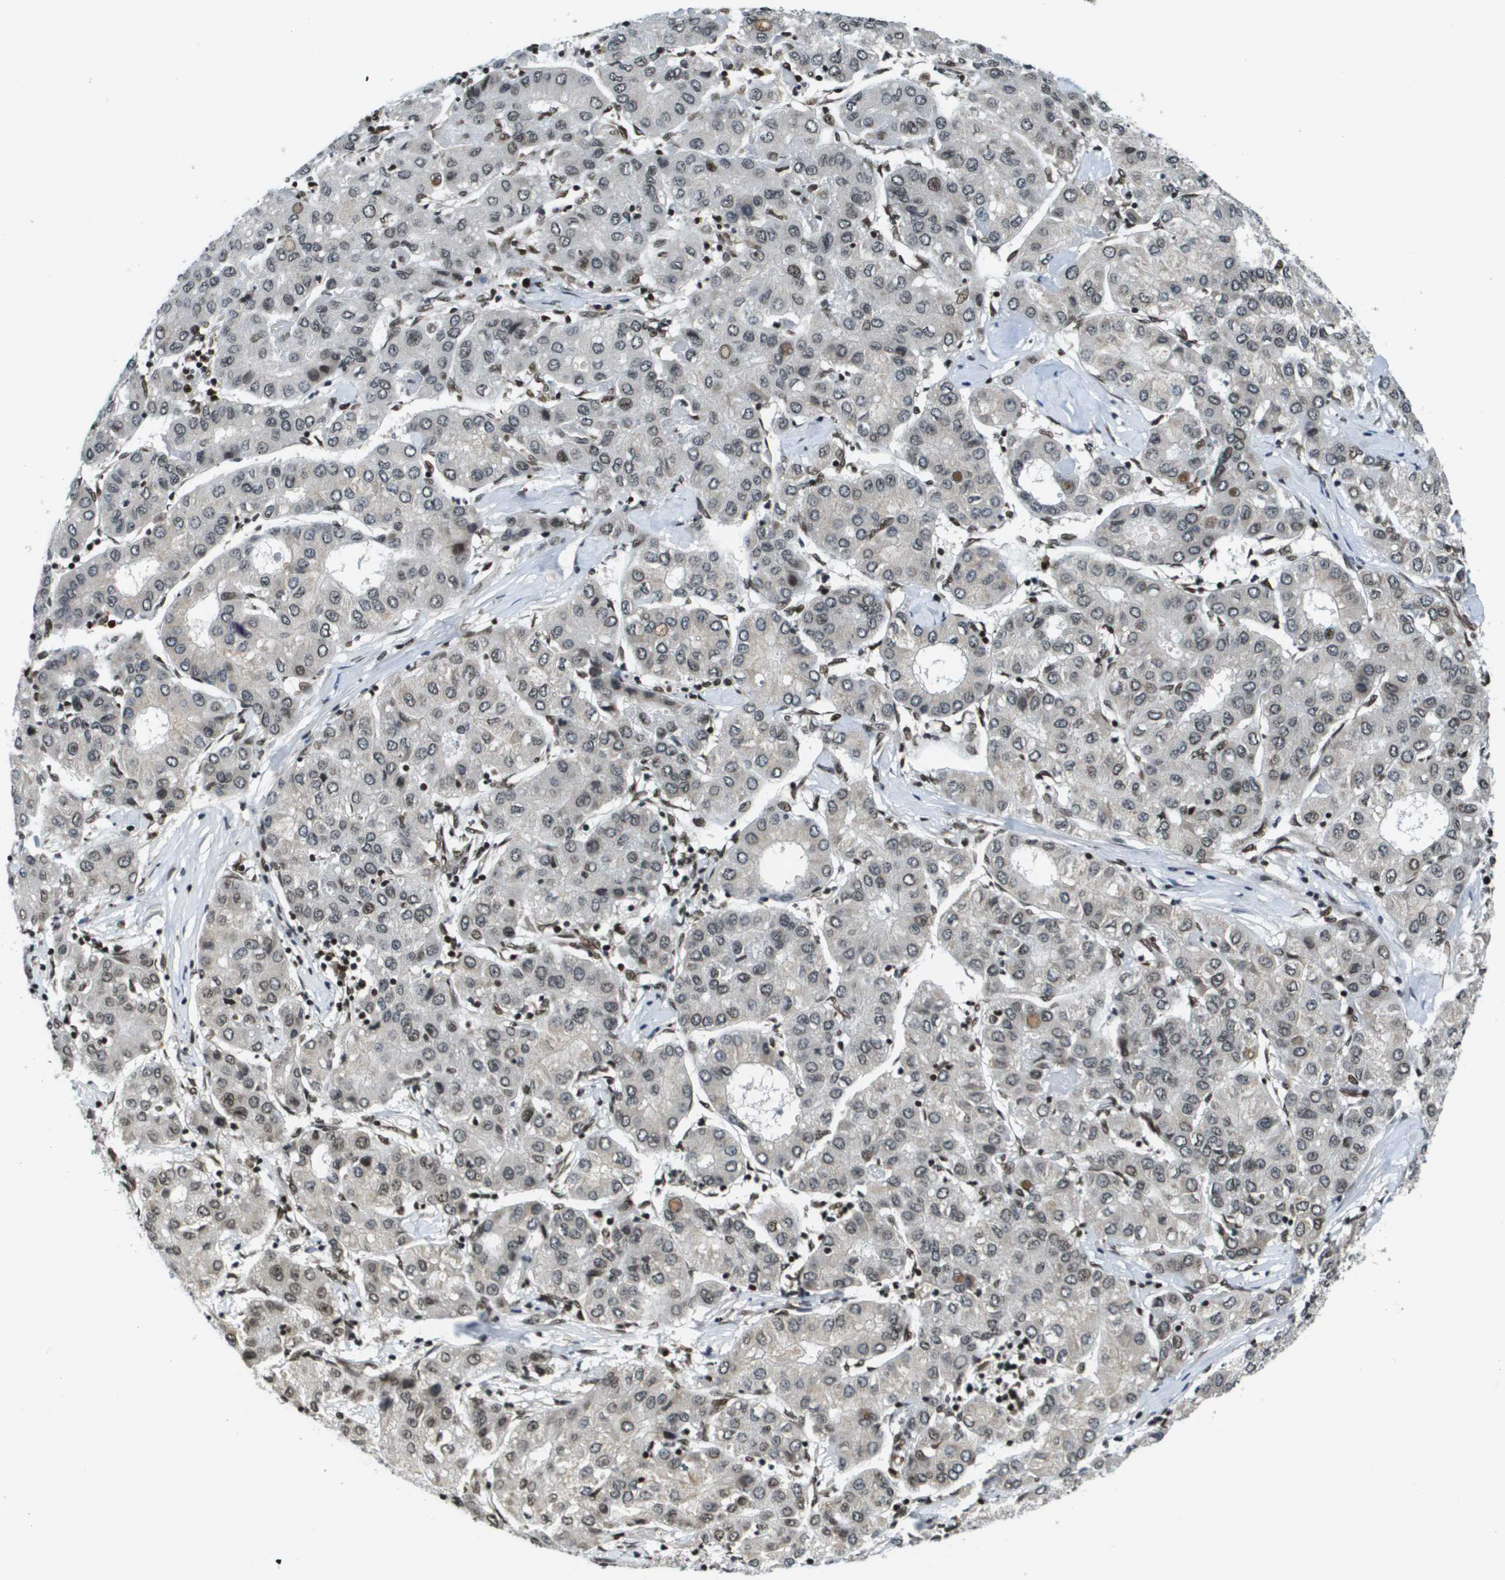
{"staining": {"intensity": "moderate", "quantity": "25%-75%", "location": "nuclear"}, "tissue": "liver cancer", "cell_type": "Tumor cells", "image_type": "cancer", "snomed": [{"axis": "morphology", "description": "Carcinoma, Hepatocellular, NOS"}, {"axis": "topography", "description": "Liver"}], "caption": "Hepatocellular carcinoma (liver) stained with IHC exhibits moderate nuclear staining in approximately 25%-75% of tumor cells.", "gene": "RECQL4", "patient": {"sex": "male", "age": 65}}